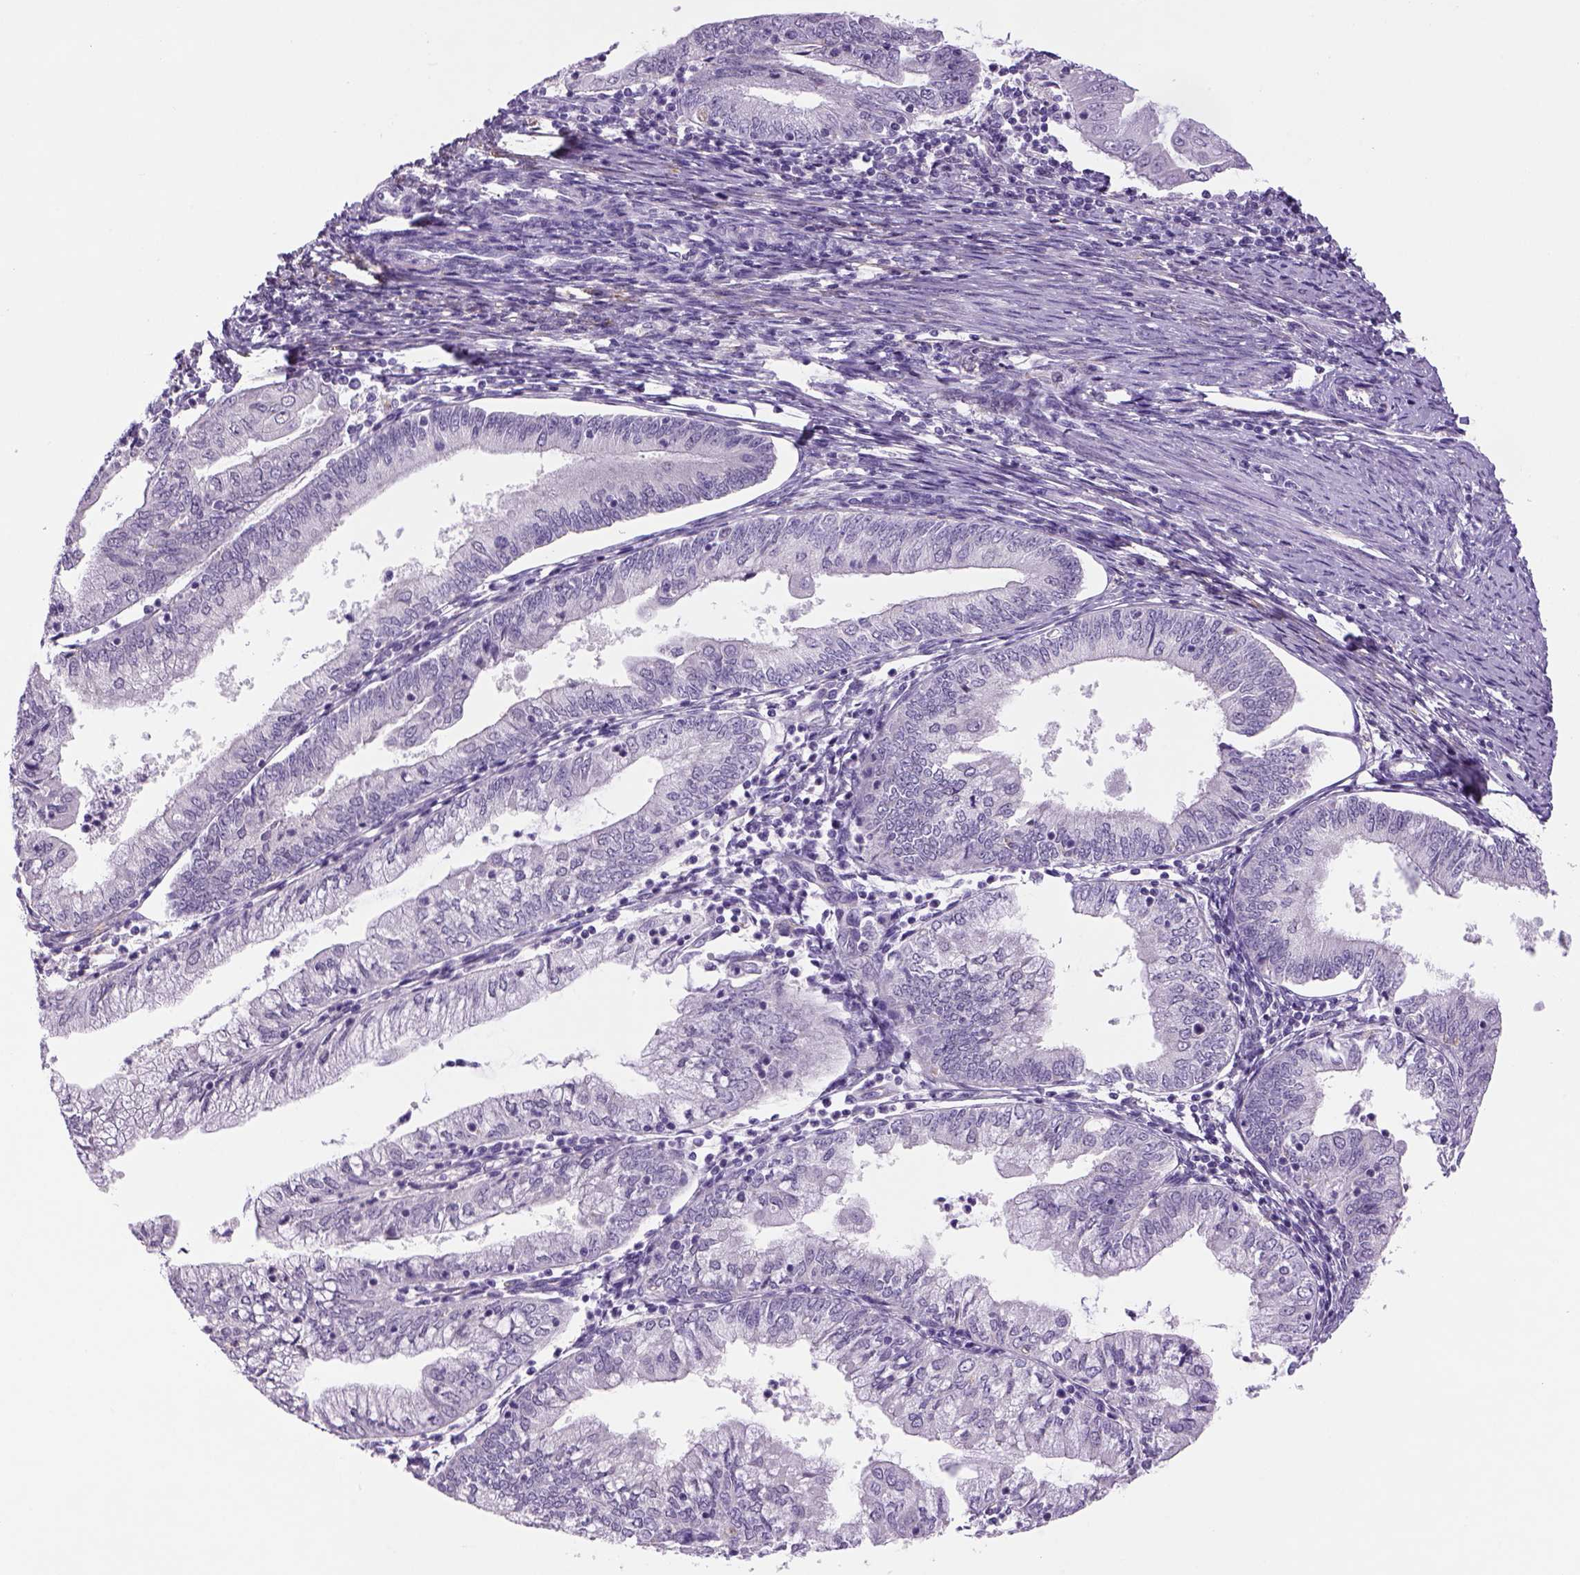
{"staining": {"intensity": "negative", "quantity": "none", "location": "none"}, "tissue": "endometrial cancer", "cell_type": "Tumor cells", "image_type": "cancer", "snomed": [{"axis": "morphology", "description": "Adenocarcinoma, NOS"}, {"axis": "topography", "description": "Endometrium"}], "caption": "Immunohistochemical staining of endometrial cancer (adenocarcinoma) shows no significant staining in tumor cells.", "gene": "DBH", "patient": {"sex": "female", "age": 55}}